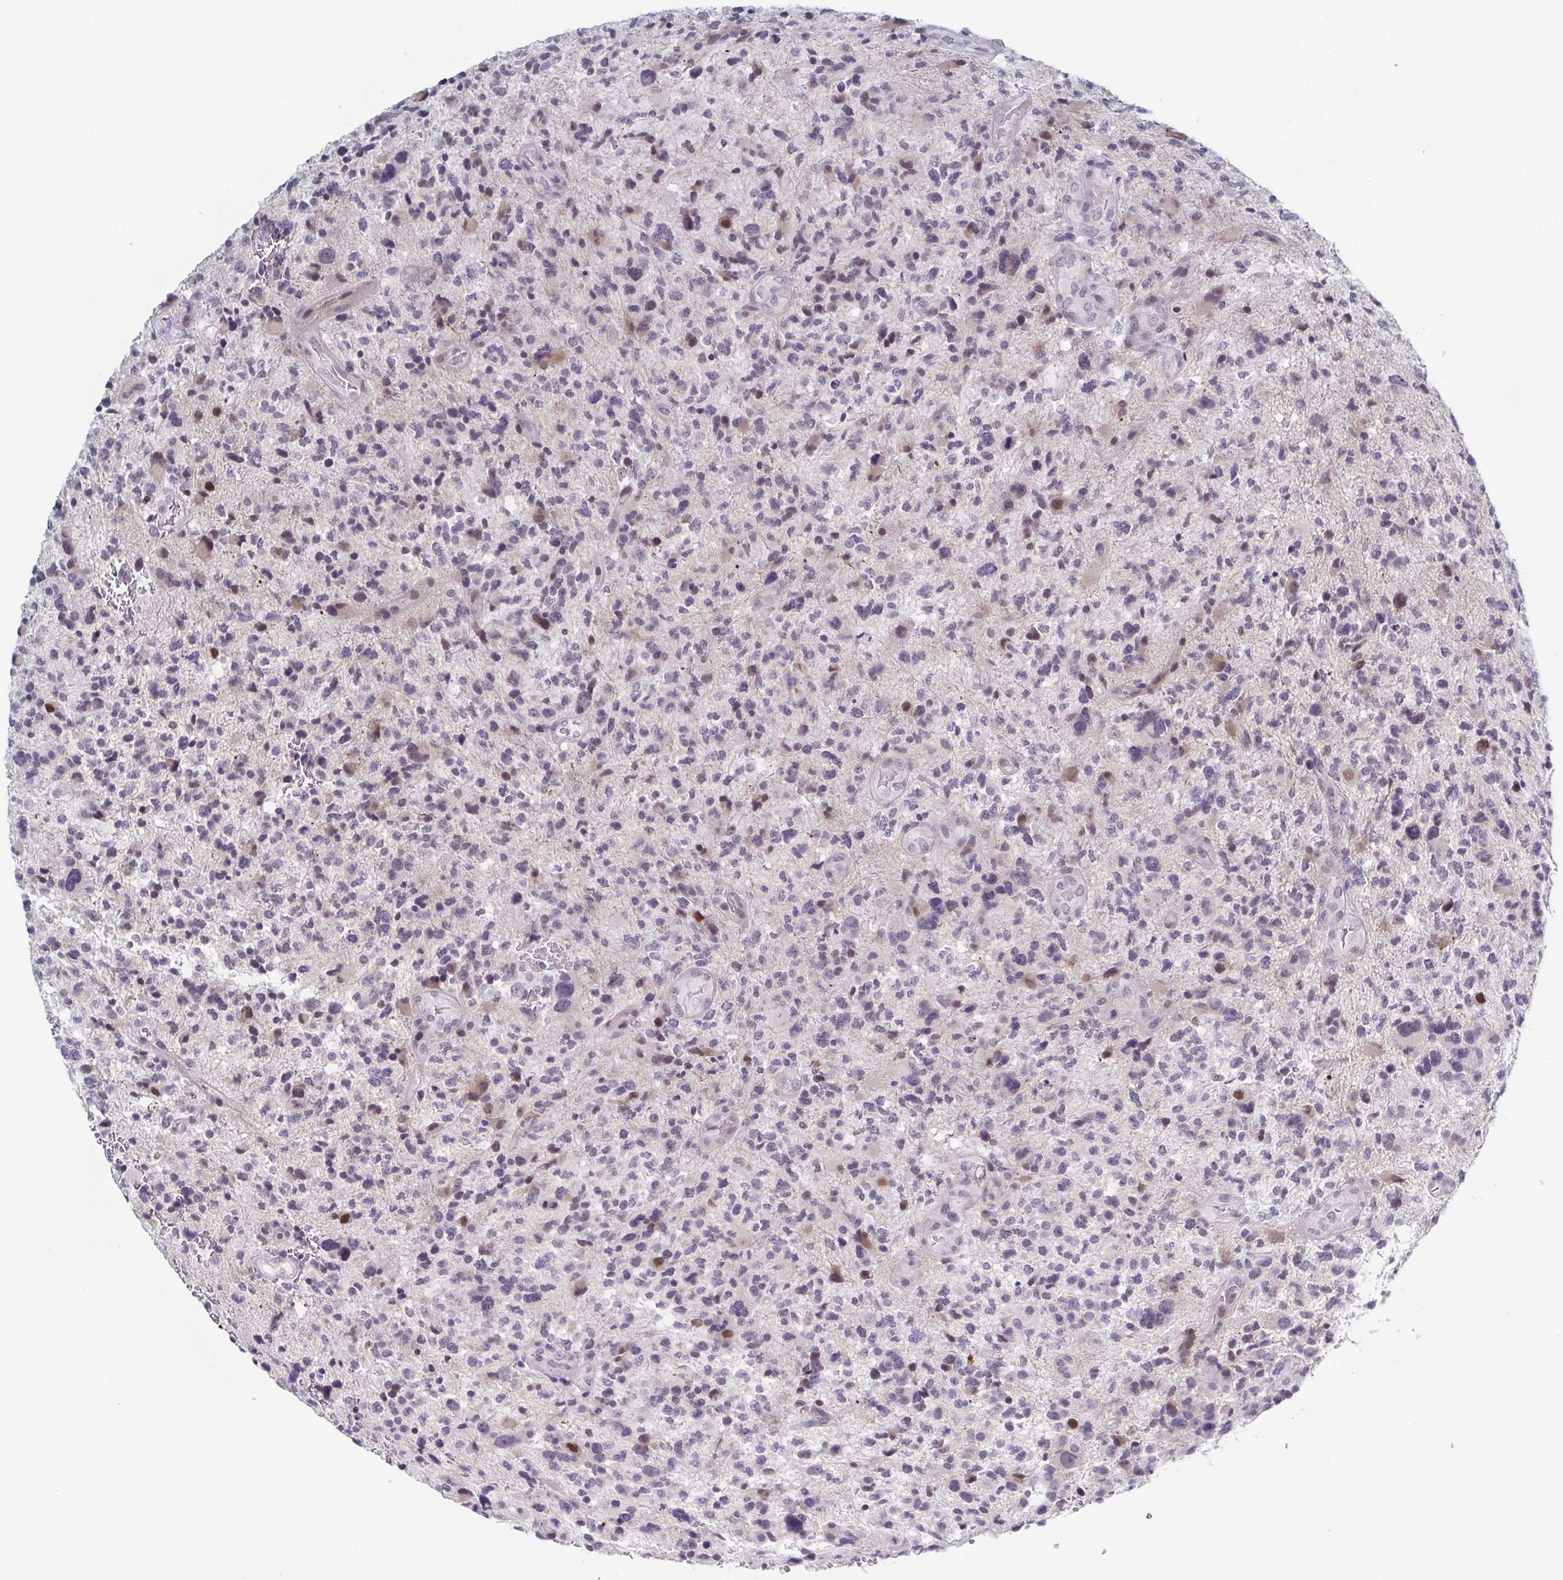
{"staining": {"intensity": "weak", "quantity": "<25%", "location": "nuclear"}, "tissue": "glioma", "cell_type": "Tumor cells", "image_type": "cancer", "snomed": [{"axis": "morphology", "description": "Glioma, malignant, High grade"}, {"axis": "topography", "description": "Brain"}], "caption": "High power microscopy image of an immunohistochemistry (IHC) photomicrograph of malignant glioma (high-grade), revealing no significant staining in tumor cells.", "gene": "ZFP64", "patient": {"sex": "female", "age": 71}}